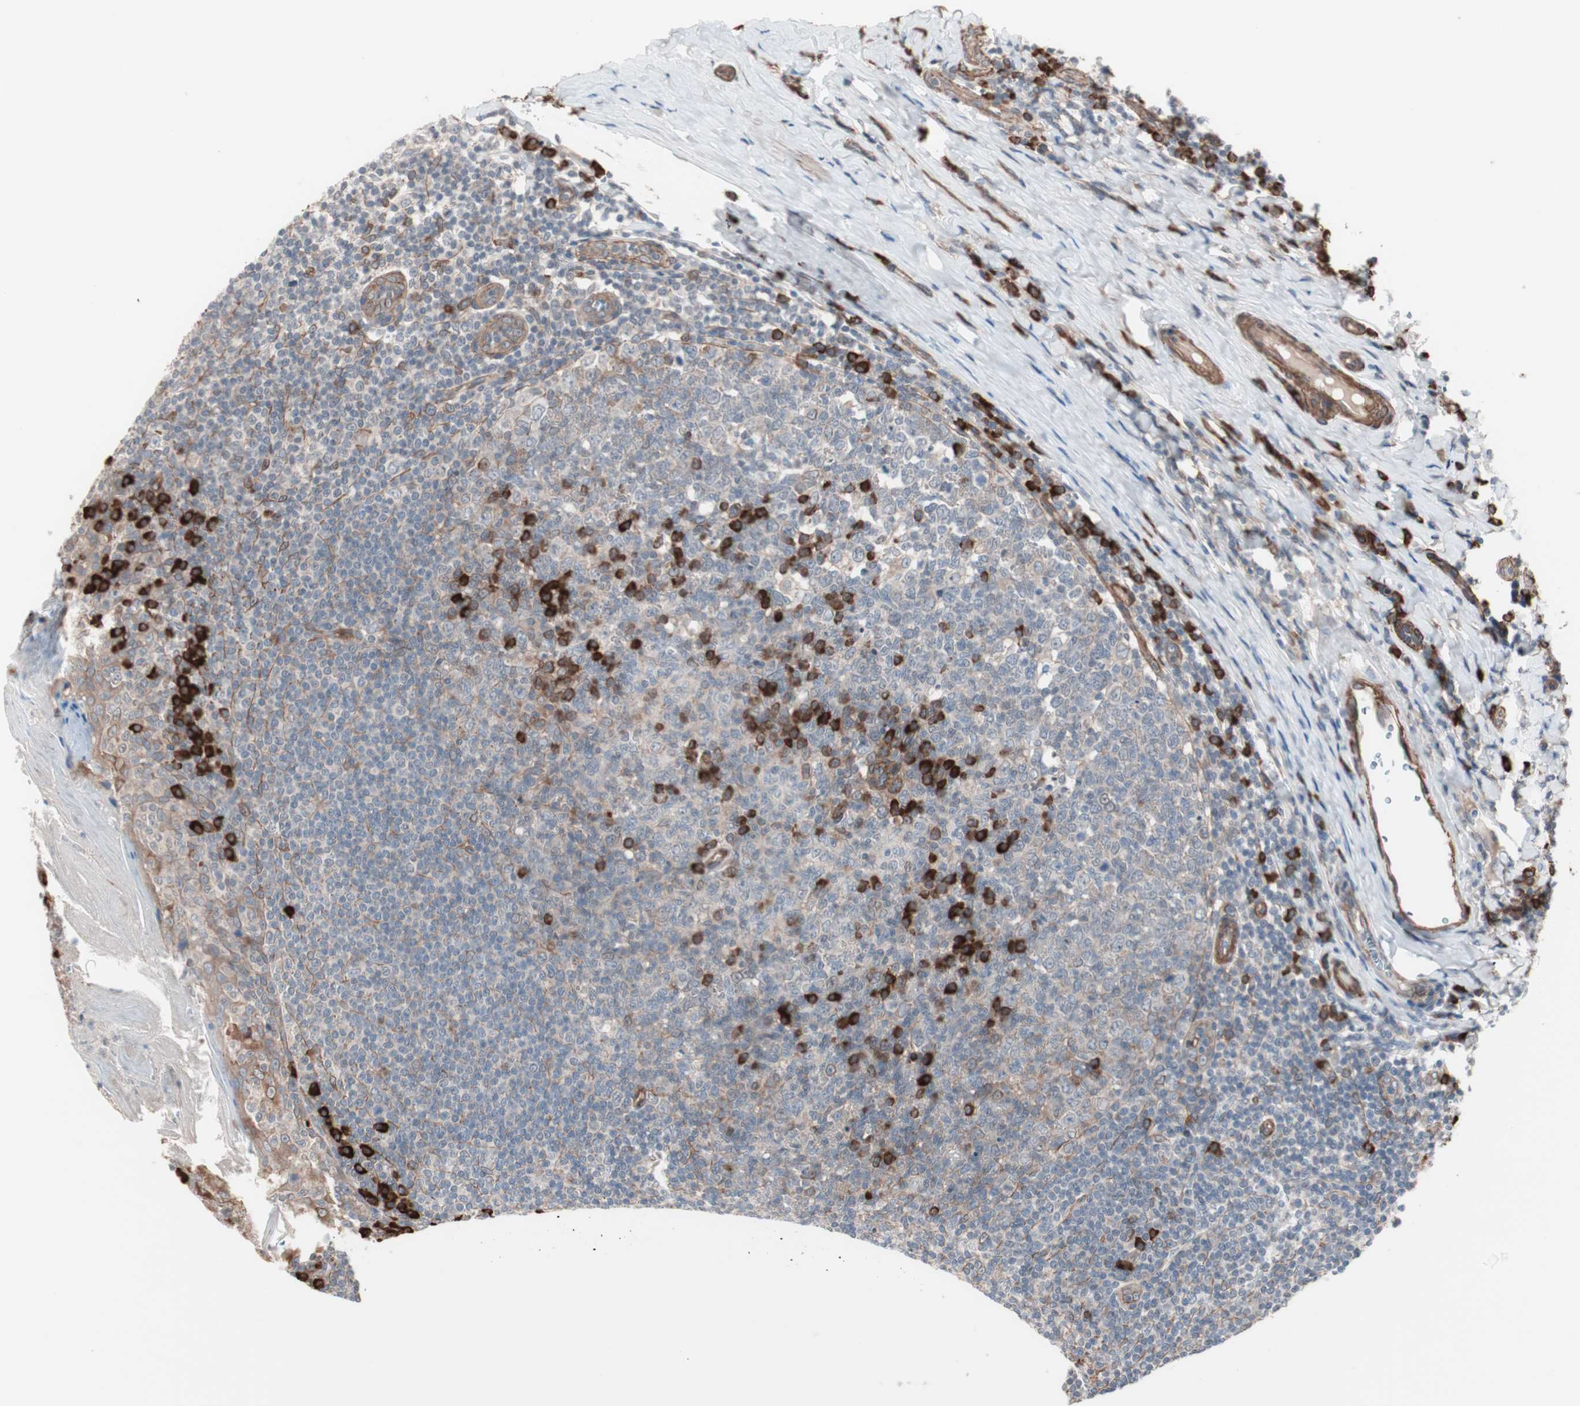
{"staining": {"intensity": "weak", "quantity": ">75%", "location": "cytoplasmic/membranous"}, "tissue": "tonsil", "cell_type": "Germinal center cells", "image_type": "normal", "snomed": [{"axis": "morphology", "description": "Normal tissue, NOS"}, {"axis": "topography", "description": "Tonsil"}], "caption": "Protein staining displays weak cytoplasmic/membranous positivity in about >75% of germinal center cells in unremarkable tonsil. (Brightfield microscopy of DAB IHC at high magnification).", "gene": "ALG5", "patient": {"sex": "male", "age": 31}}